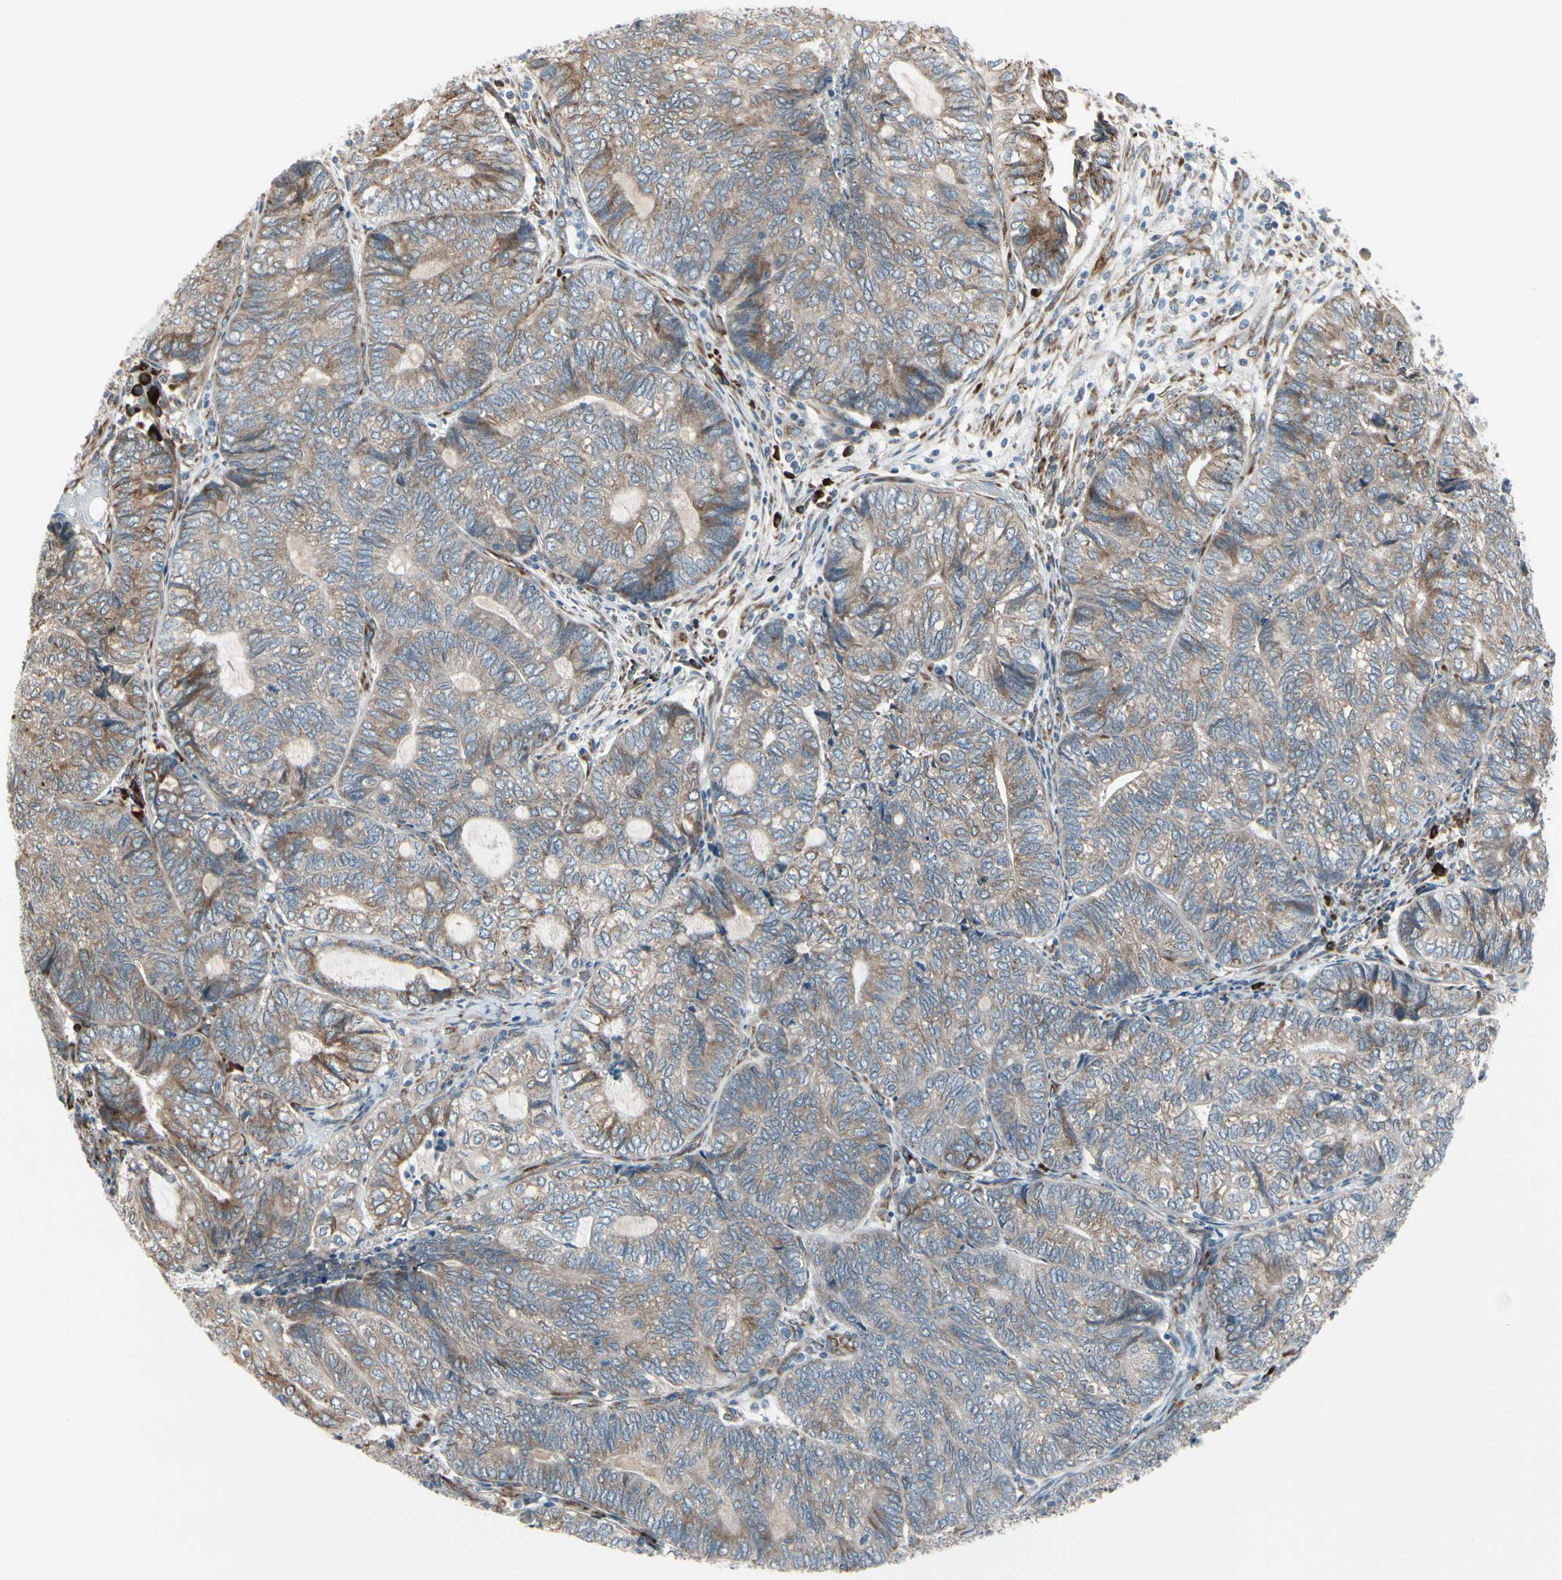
{"staining": {"intensity": "weak", "quantity": ">75%", "location": "cytoplasmic/membranous"}, "tissue": "endometrial cancer", "cell_type": "Tumor cells", "image_type": "cancer", "snomed": [{"axis": "morphology", "description": "Adenocarcinoma, NOS"}, {"axis": "topography", "description": "Uterus"}, {"axis": "topography", "description": "Endometrium"}], "caption": "Human endometrial cancer stained for a protein (brown) displays weak cytoplasmic/membranous positive expression in approximately >75% of tumor cells.", "gene": "FNDC3A", "patient": {"sex": "female", "age": 70}}